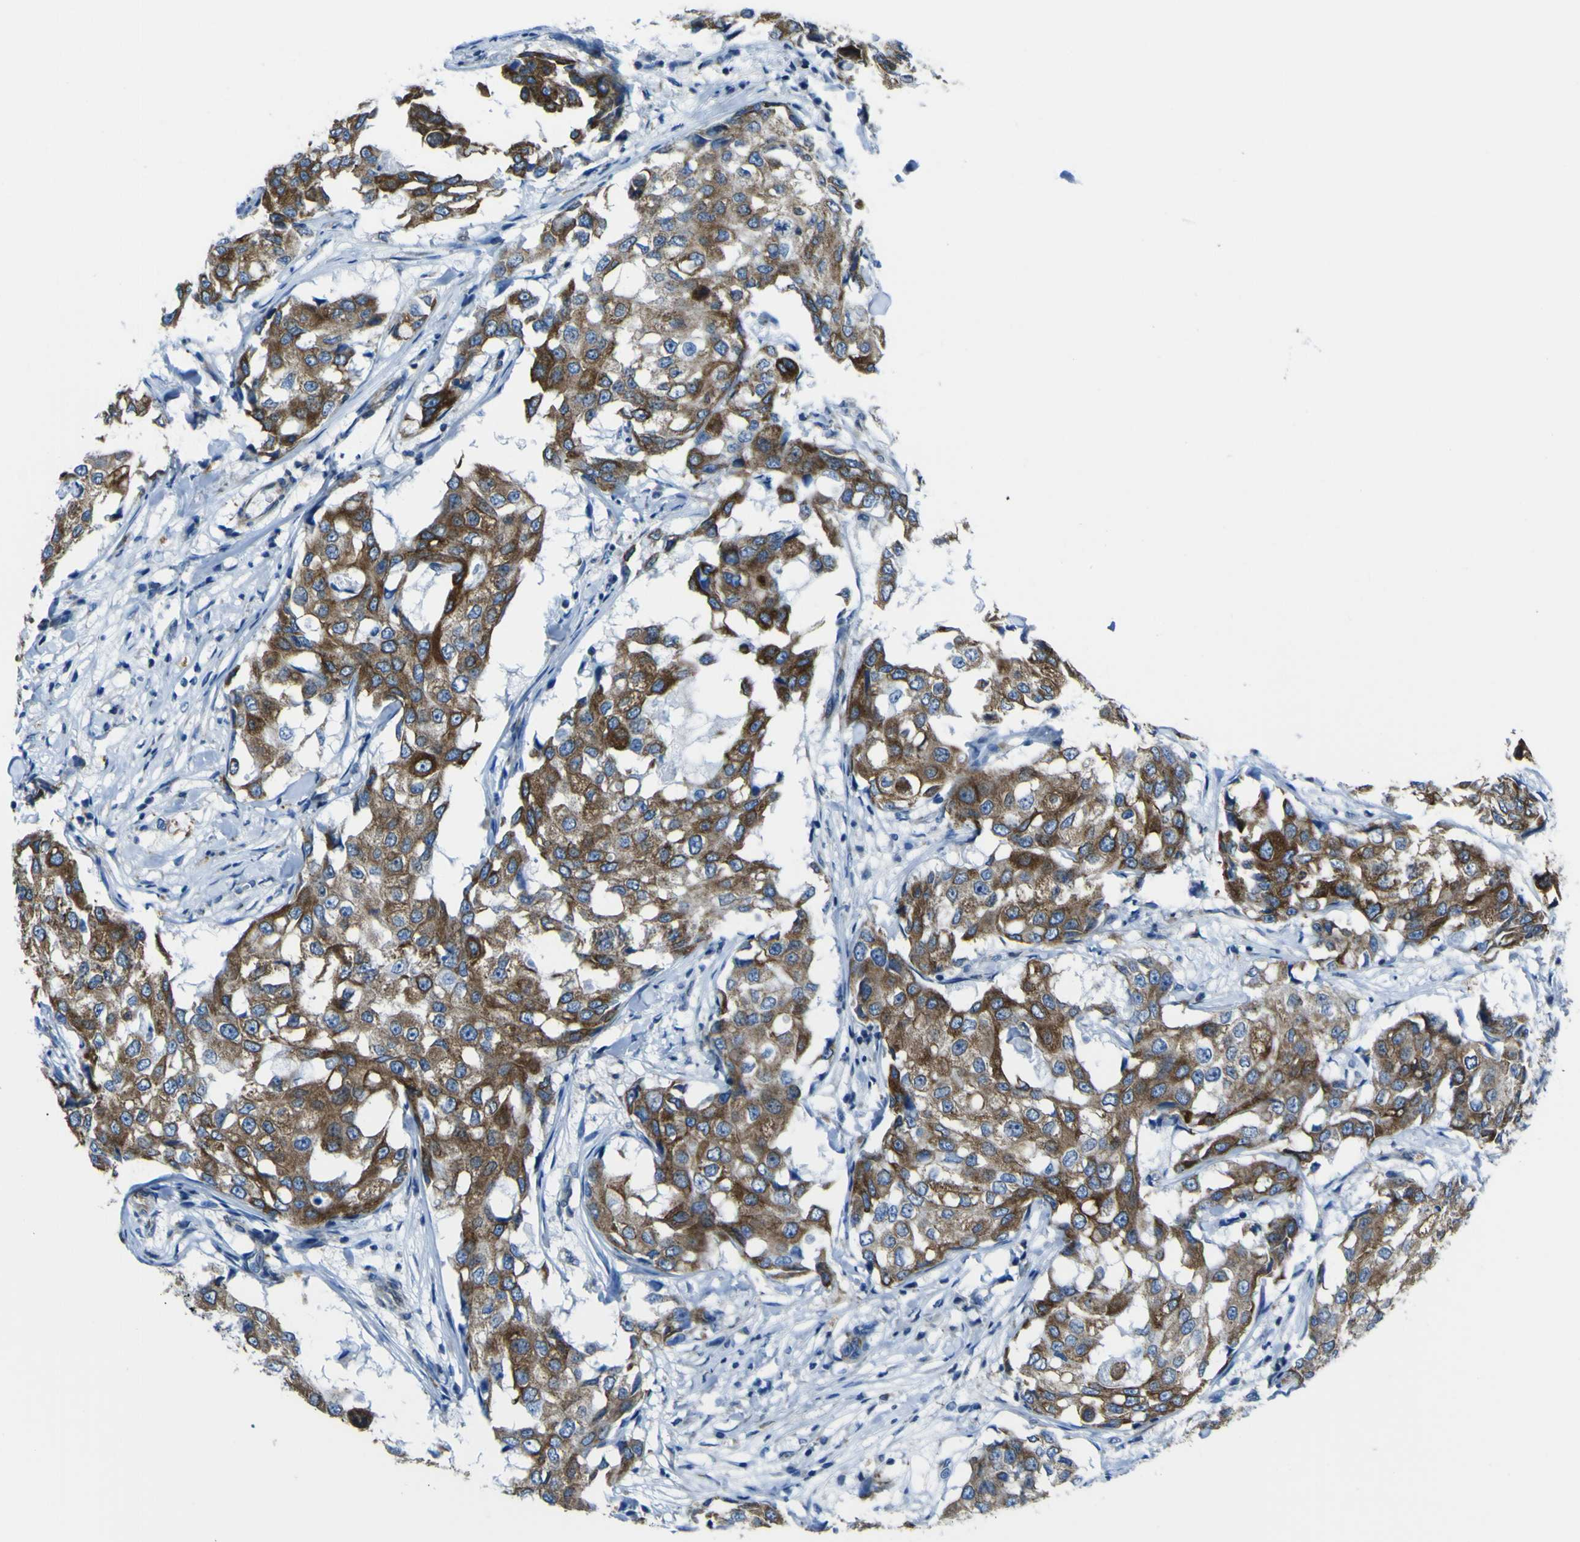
{"staining": {"intensity": "moderate", "quantity": ">75%", "location": "cytoplasmic/membranous"}, "tissue": "breast cancer", "cell_type": "Tumor cells", "image_type": "cancer", "snomed": [{"axis": "morphology", "description": "Duct carcinoma"}, {"axis": "topography", "description": "Breast"}], "caption": "Protein staining reveals moderate cytoplasmic/membranous staining in approximately >75% of tumor cells in breast infiltrating ductal carcinoma.", "gene": "STIM1", "patient": {"sex": "female", "age": 27}}